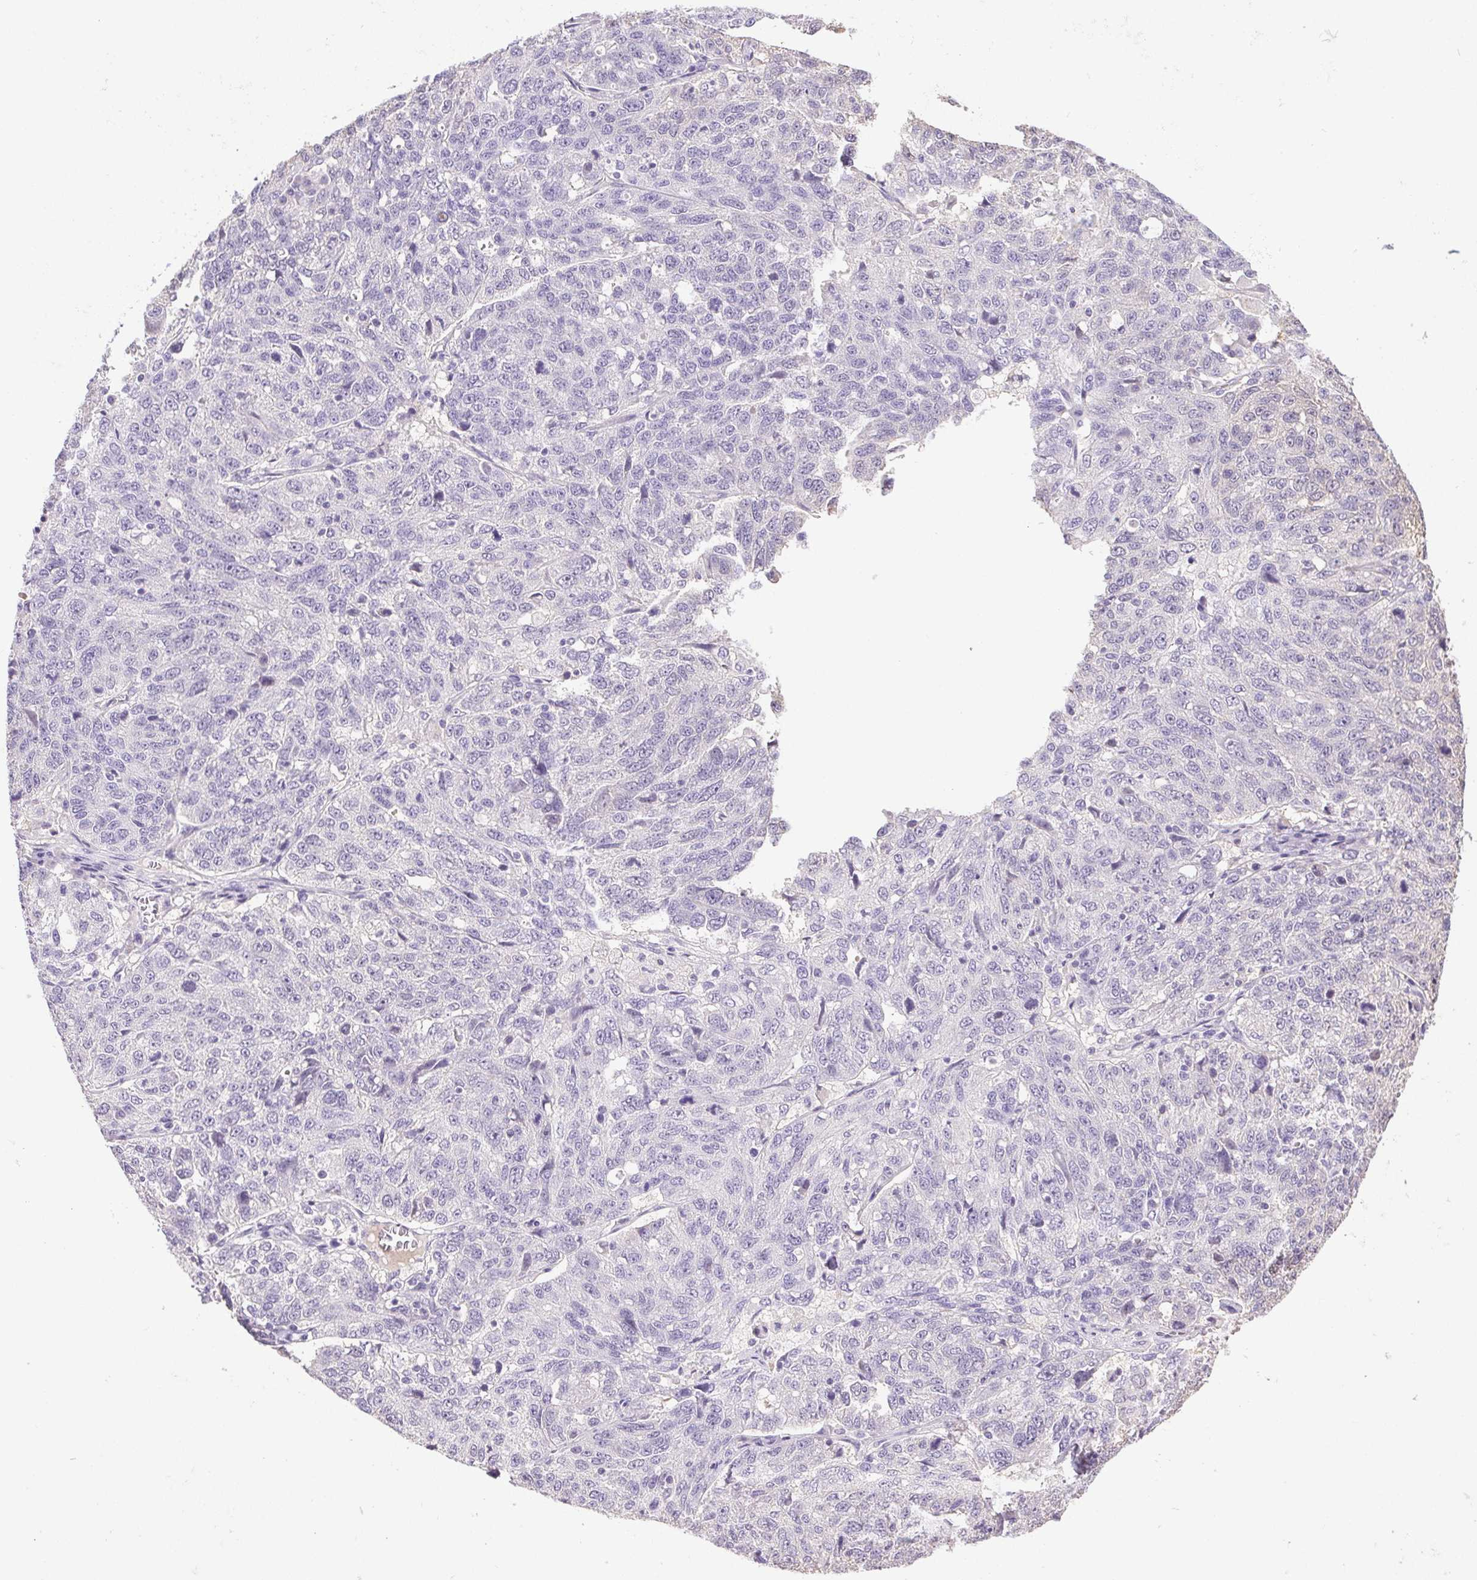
{"staining": {"intensity": "negative", "quantity": "none", "location": "none"}, "tissue": "ovarian cancer", "cell_type": "Tumor cells", "image_type": "cancer", "snomed": [{"axis": "morphology", "description": "Cystadenocarcinoma, serous, NOS"}, {"axis": "topography", "description": "Ovary"}], "caption": "Tumor cells show no significant staining in ovarian serous cystadenocarcinoma.", "gene": "SYCE2", "patient": {"sex": "female", "age": 71}}